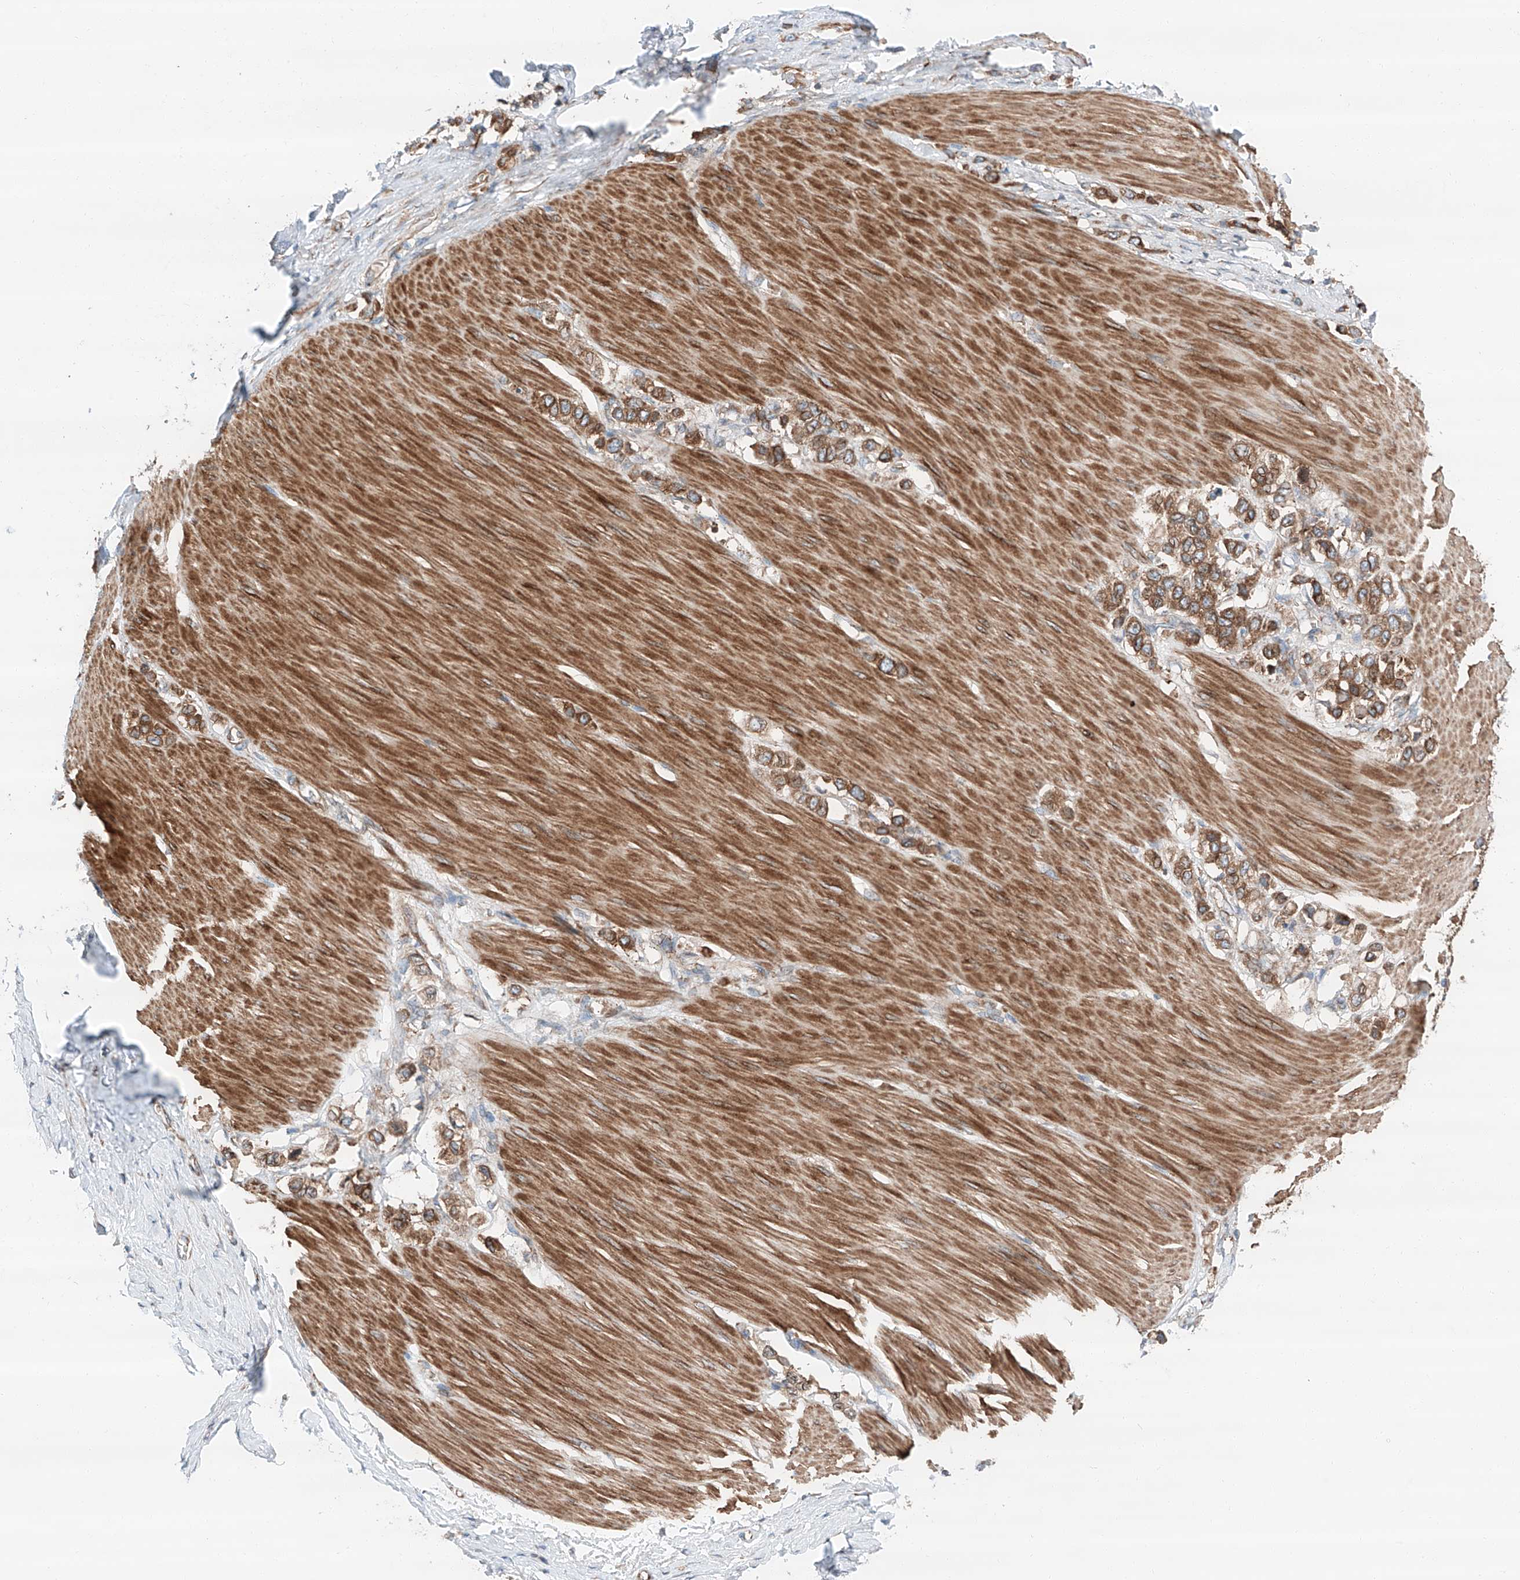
{"staining": {"intensity": "moderate", "quantity": ">75%", "location": "cytoplasmic/membranous"}, "tissue": "stomach cancer", "cell_type": "Tumor cells", "image_type": "cancer", "snomed": [{"axis": "morphology", "description": "Adenocarcinoma, NOS"}, {"axis": "topography", "description": "Stomach"}], "caption": "There is medium levels of moderate cytoplasmic/membranous staining in tumor cells of stomach adenocarcinoma, as demonstrated by immunohistochemical staining (brown color).", "gene": "ZC3H15", "patient": {"sex": "female", "age": 65}}